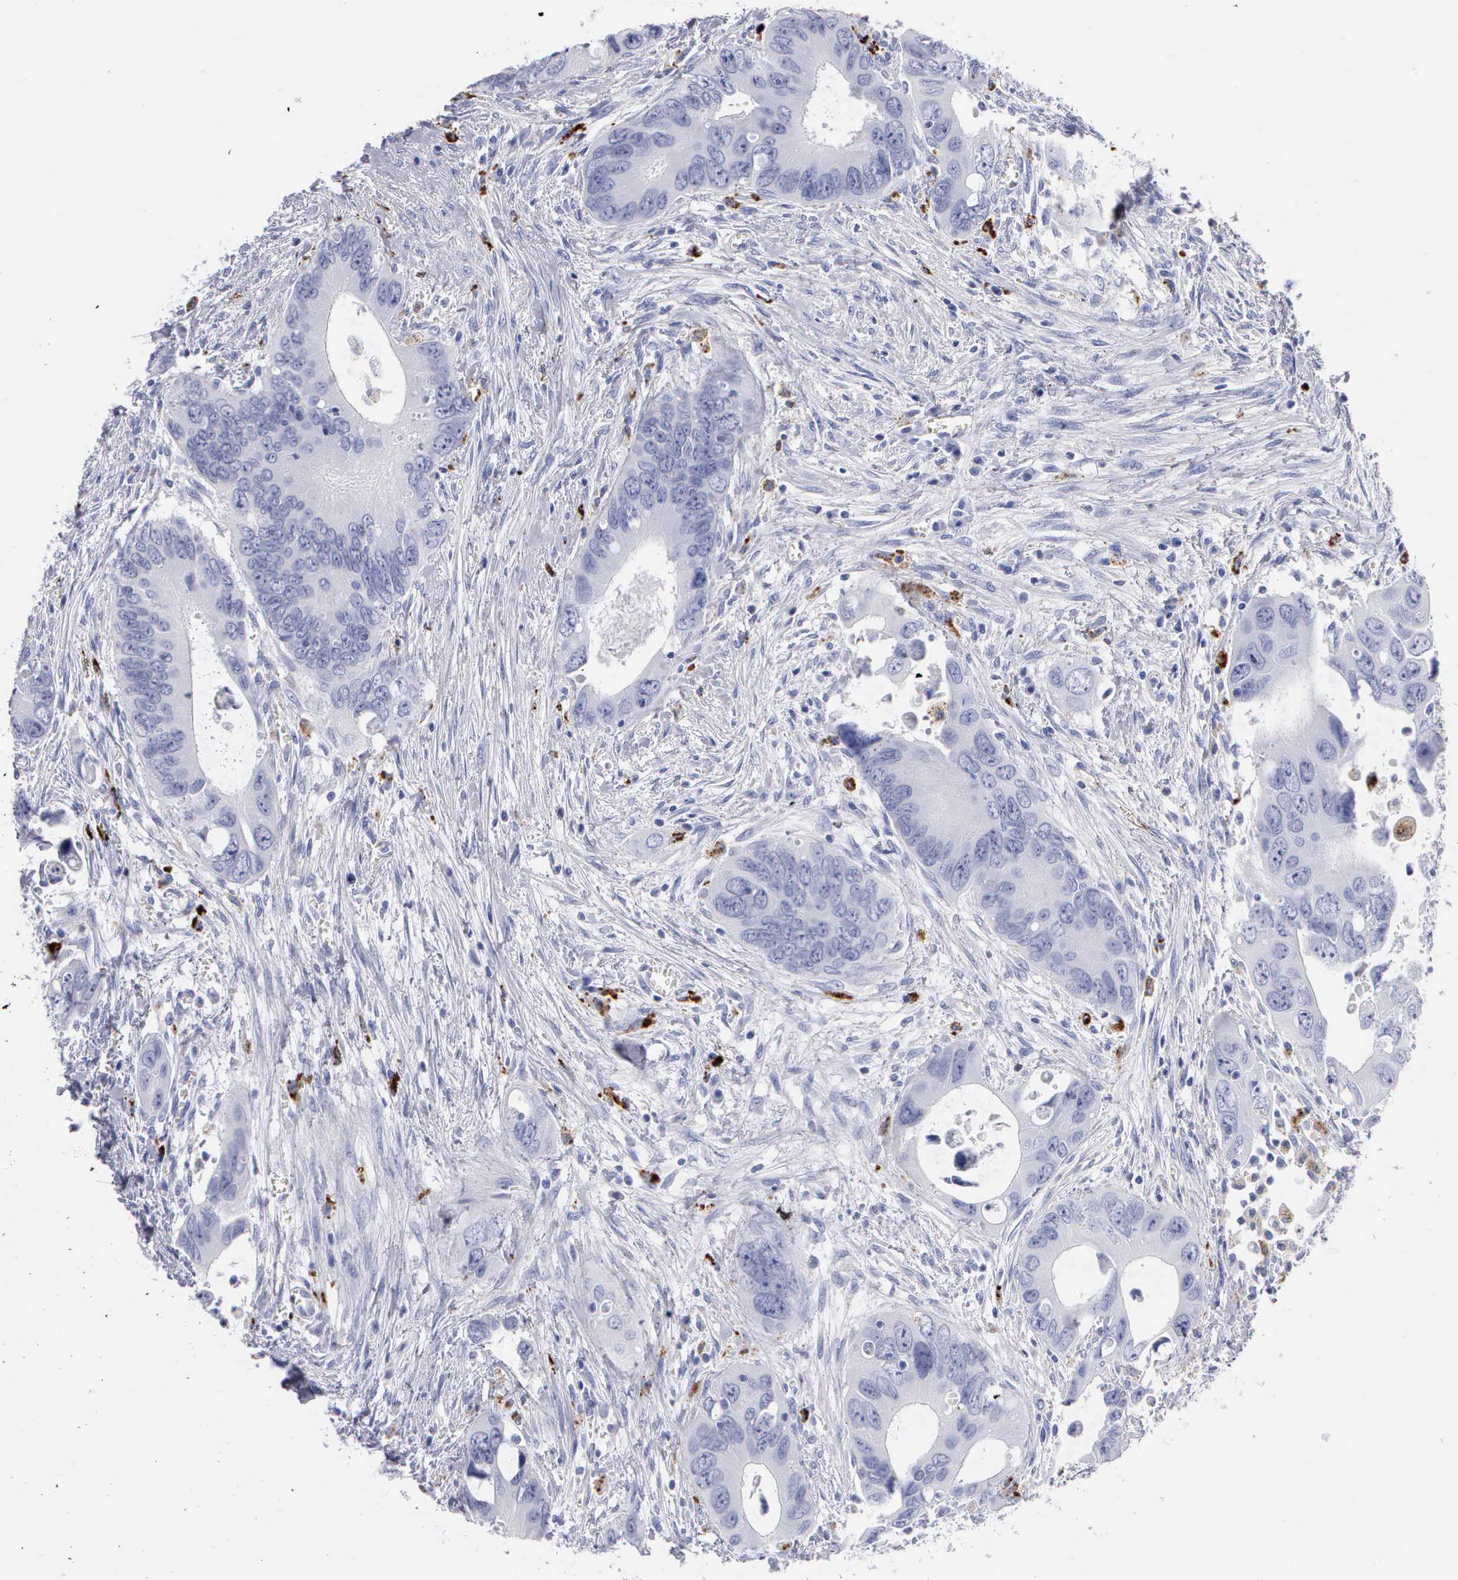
{"staining": {"intensity": "negative", "quantity": "none", "location": "none"}, "tissue": "colorectal cancer", "cell_type": "Tumor cells", "image_type": "cancer", "snomed": [{"axis": "morphology", "description": "Adenocarcinoma, NOS"}, {"axis": "topography", "description": "Rectum"}], "caption": "The histopathology image exhibits no staining of tumor cells in adenocarcinoma (colorectal).", "gene": "CTSL", "patient": {"sex": "male", "age": 70}}